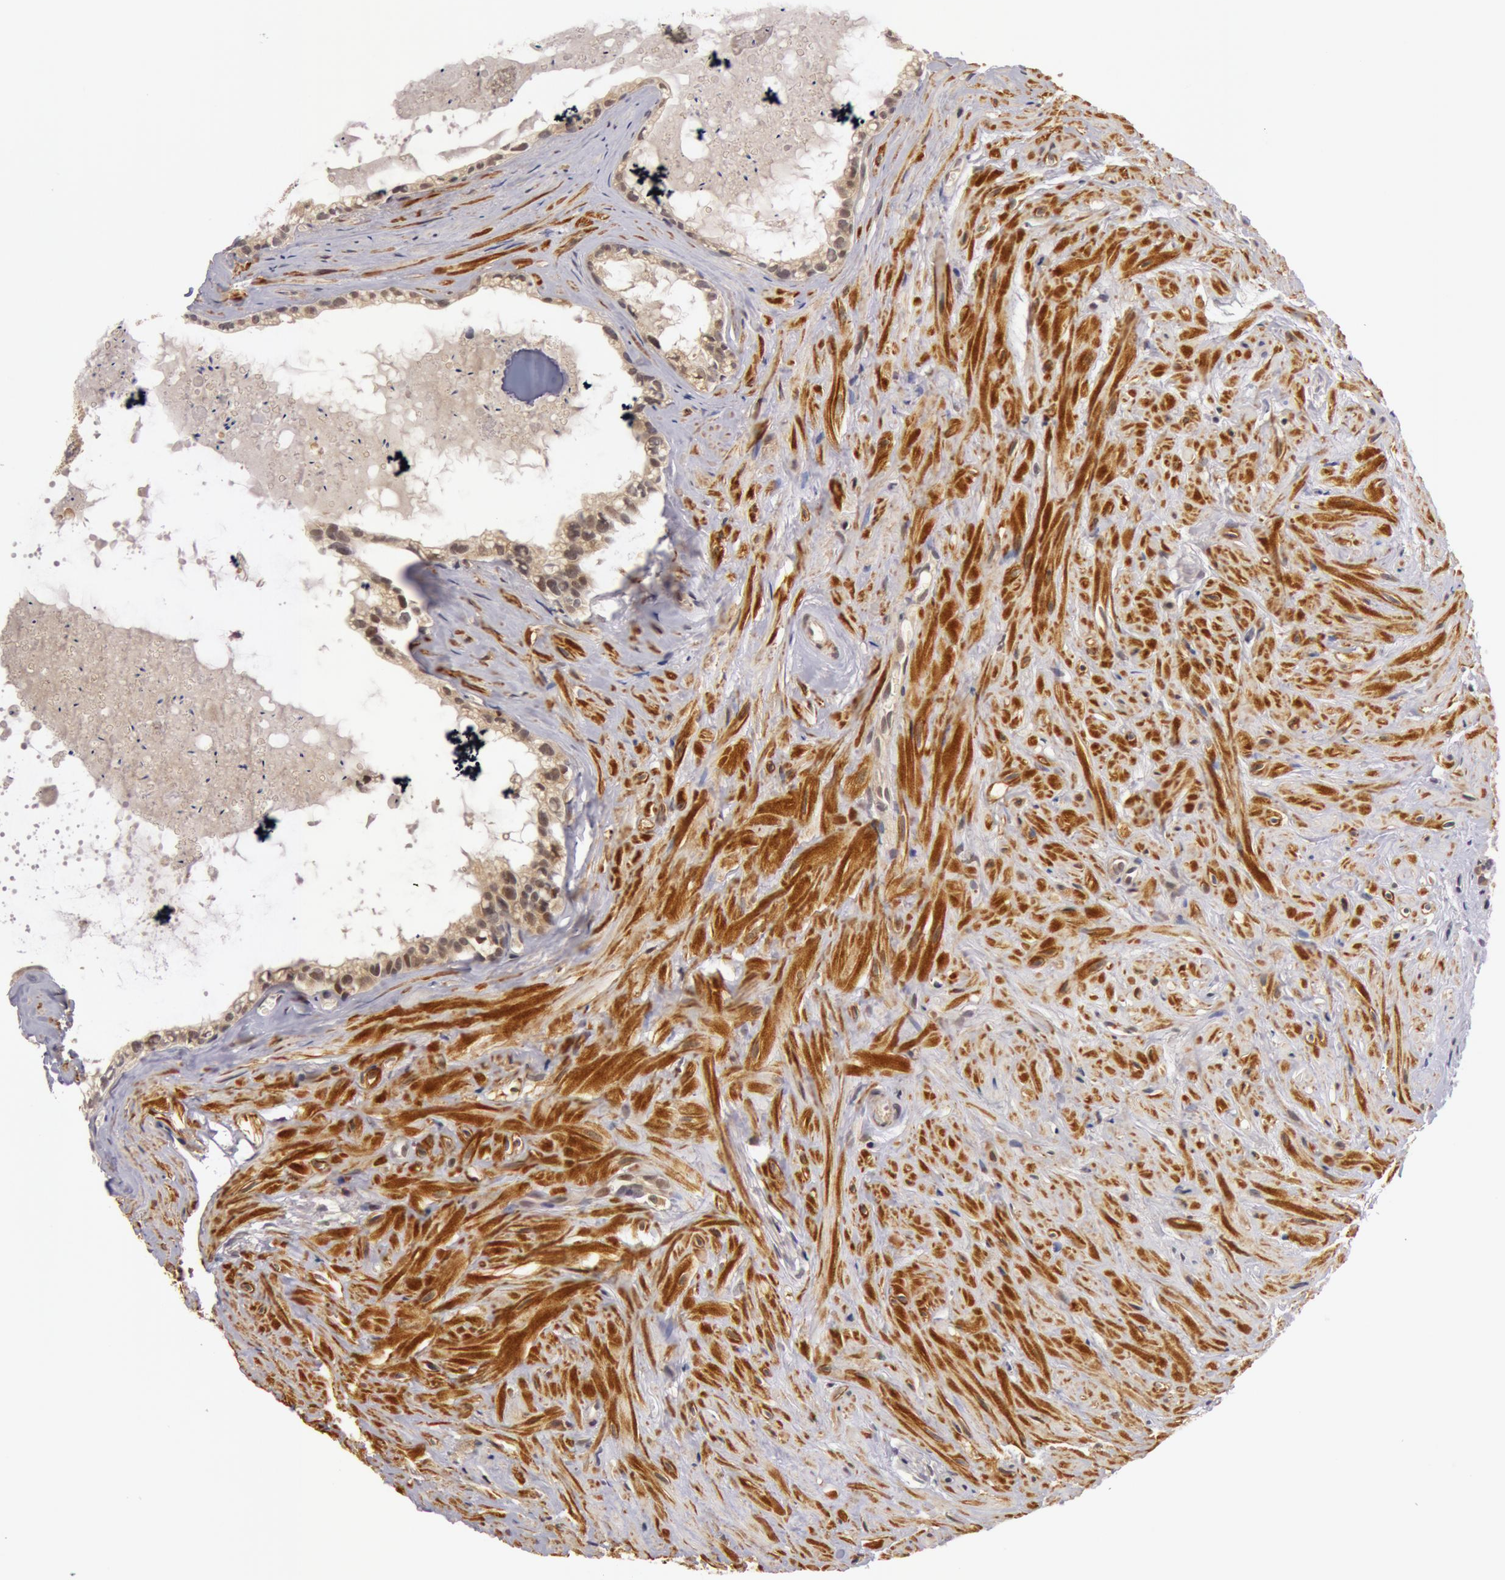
{"staining": {"intensity": "weak", "quantity": "25%-75%", "location": "nuclear"}, "tissue": "seminal vesicle", "cell_type": "Glandular cells", "image_type": "normal", "snomed": [{"axis": "morphology", "description": "Normal tissue, NOS"}, {"axis": "topography", "description": "Seminal veicle"}], "caption": "This is a histology image of immunohistochemistry staining of normal seminal vesicle, which shows weak staining in the nuclear of glandular cells.", "gene": "ZNF350", "patient": {"sex": "male", "age": 60}}